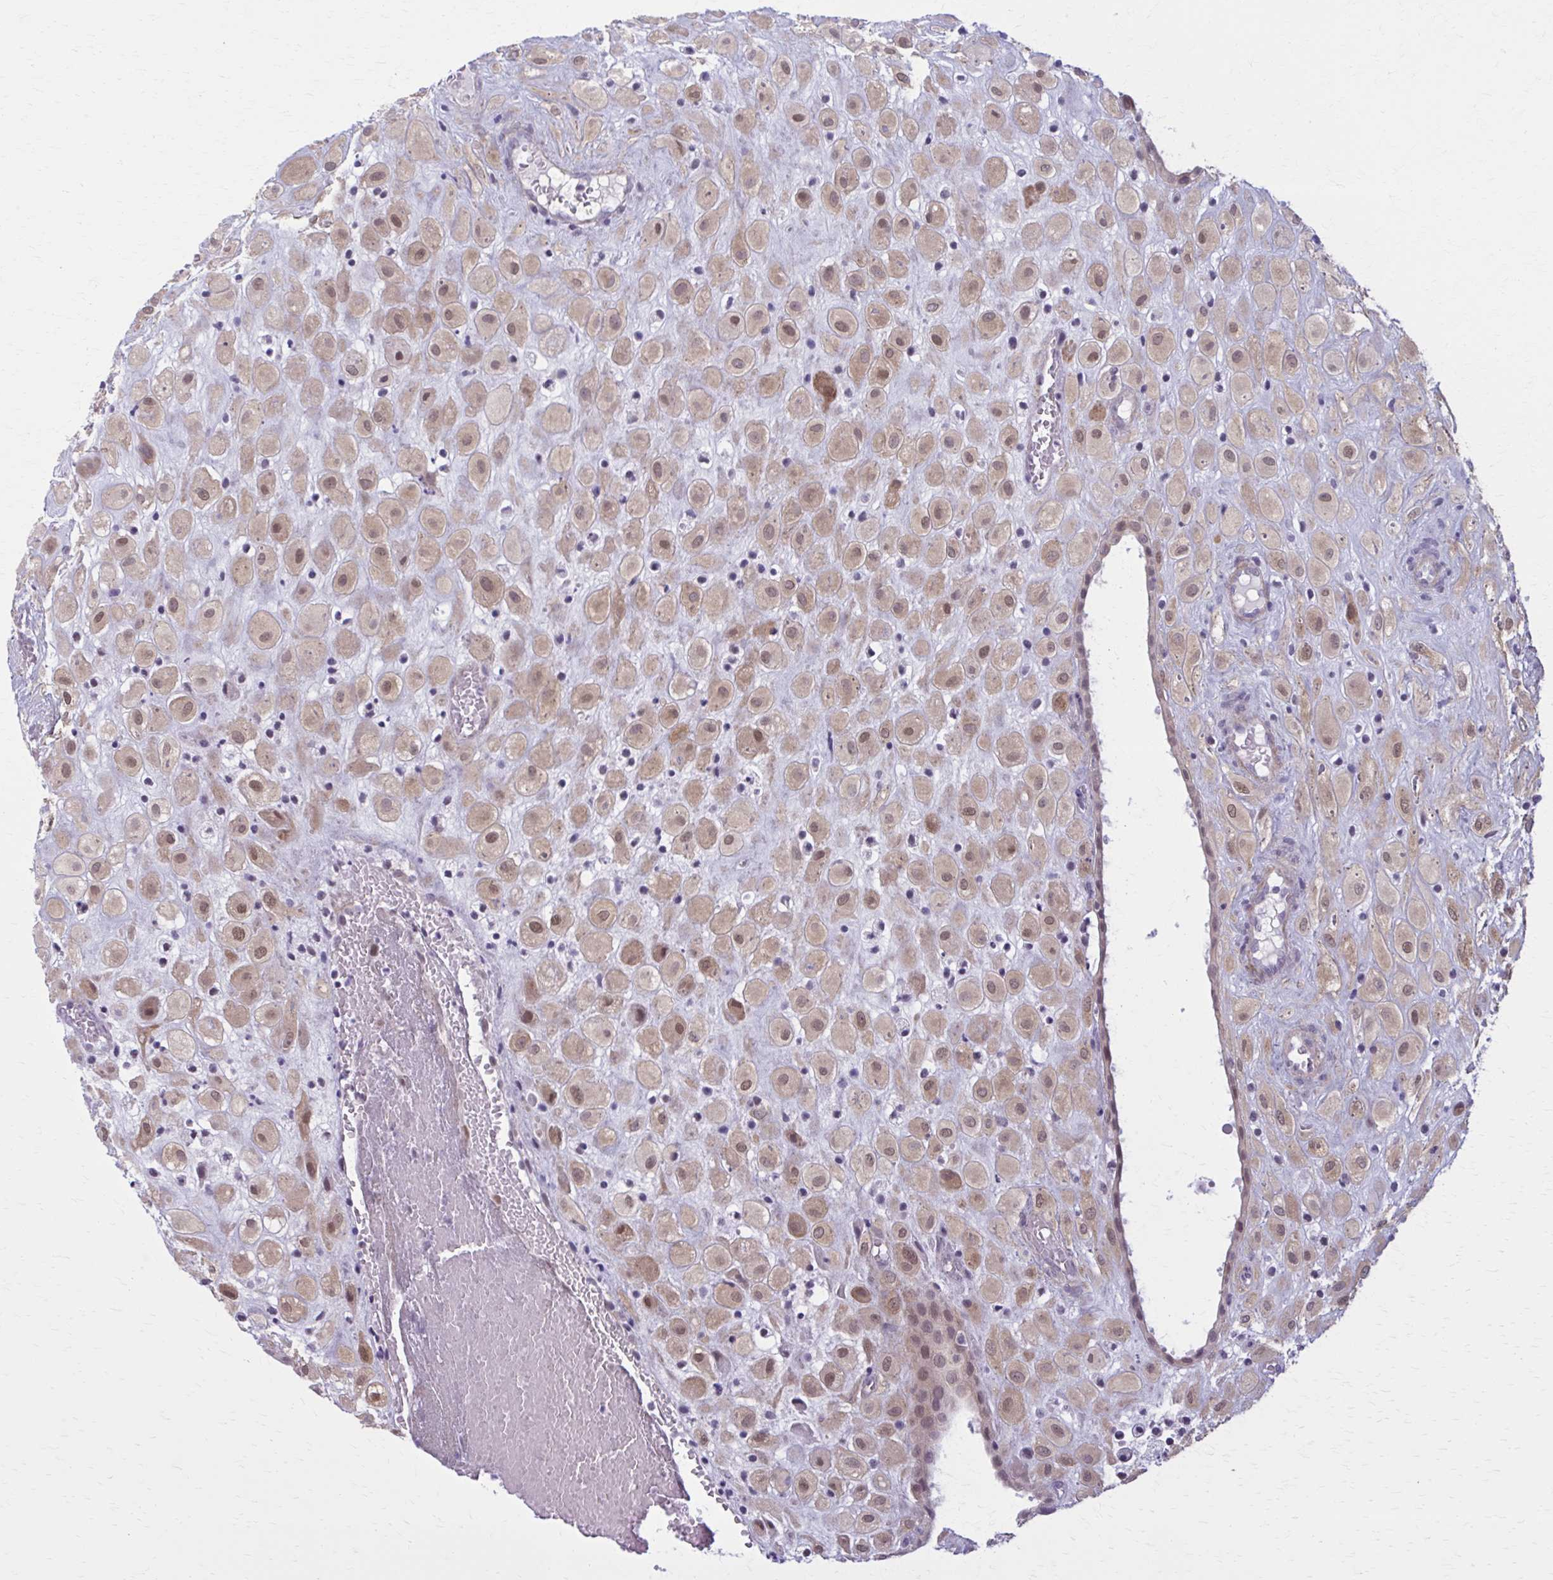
{"staining": {"intensity": "moderate", "quantity": ">75%", "location": "cytoplasmic/membranous,nuclear"}, "tissue": "placenta", "cell_type": "Decidual cells", "image_type": "normal", "snomed": [{"axis": "morphology", "description": "Normal tissue, NOS"}, {"axis": "topography", "description": "Placenta"}], "caption": "DAB (3,3'-diaminobenzidine) immunohistochemical staining of normal human placenta exhibits moderate cytoplasmic/membranous,nuclear protein expression in approximately >75% of decidual cells.", "gene": "NUMBL", "patient": {"sex": "female", "age": 24}}